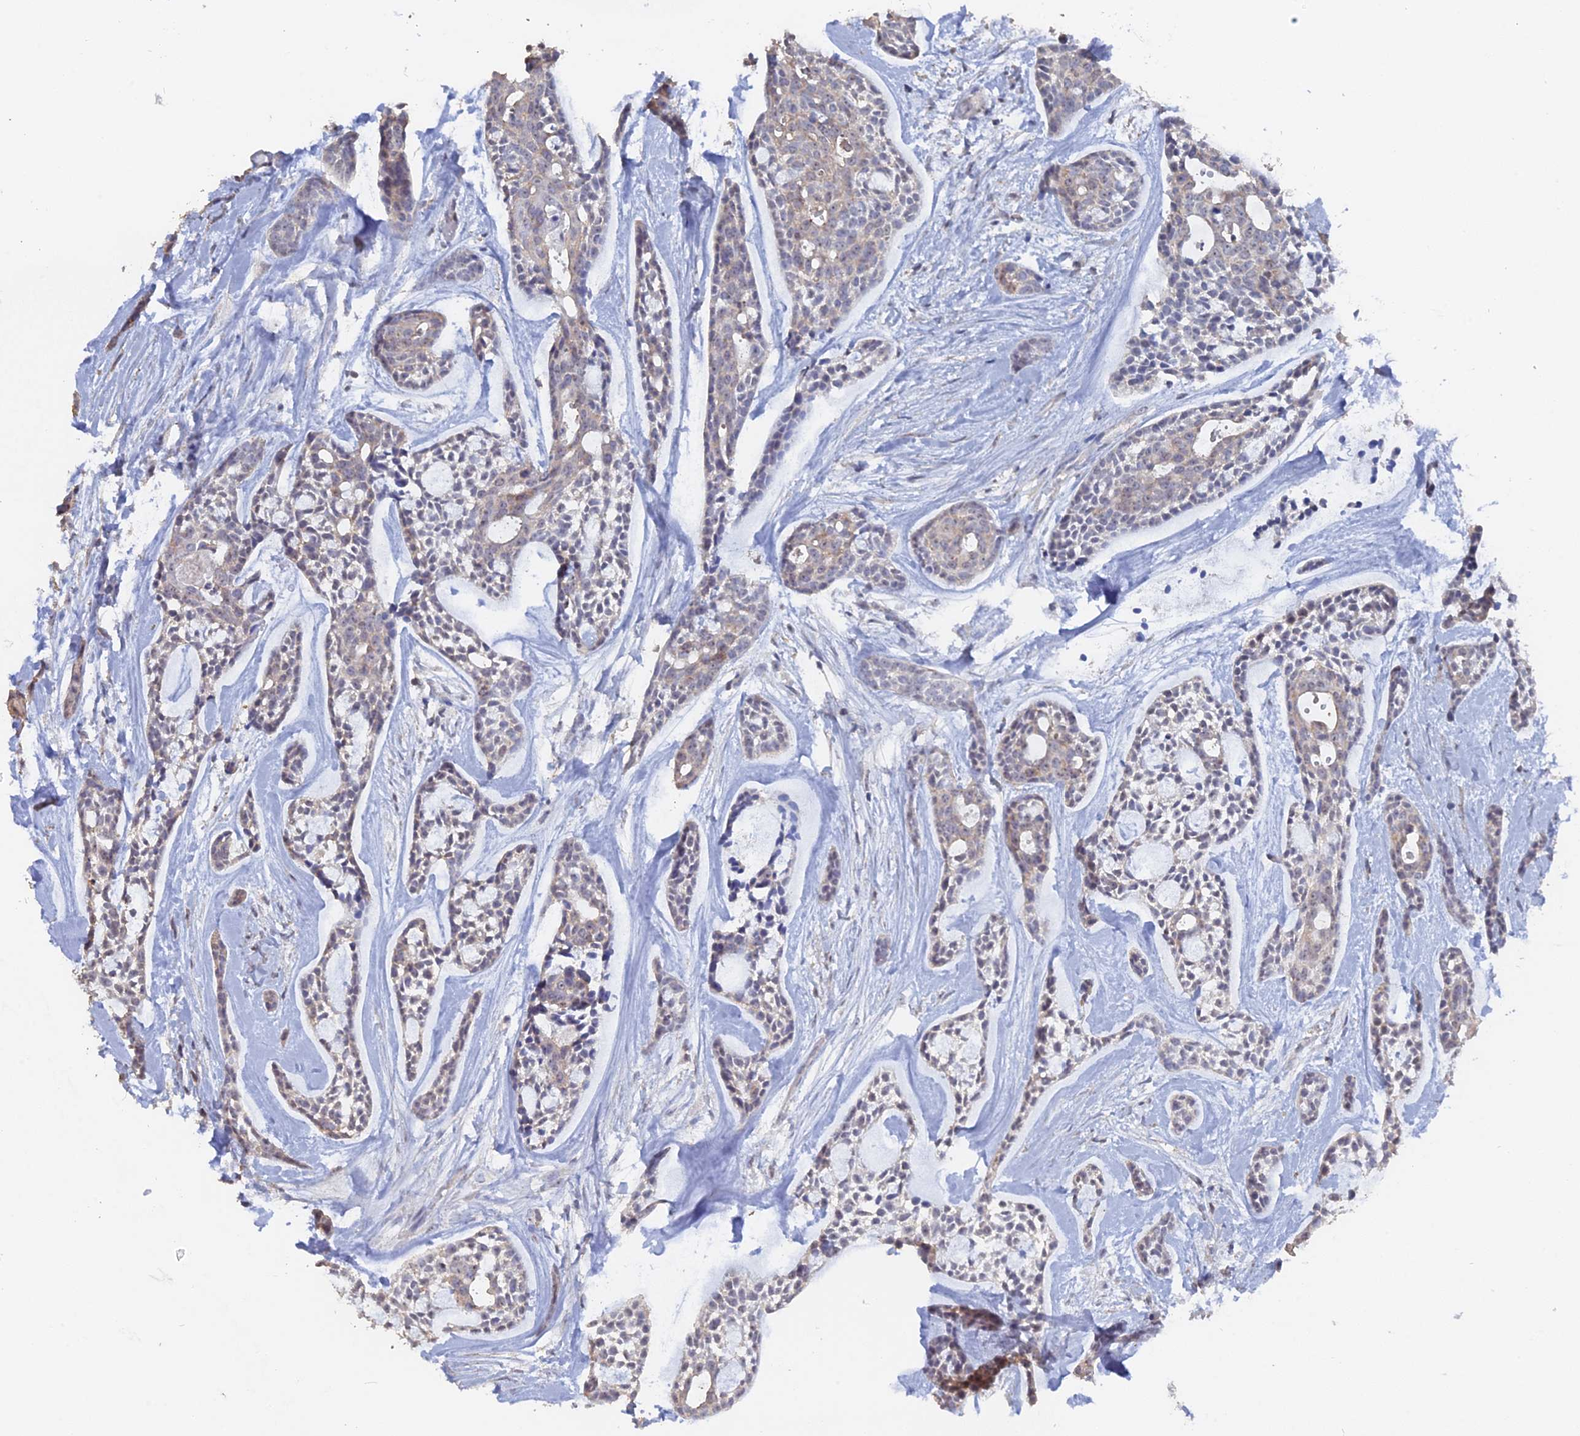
{"staining": {"intensity": "weak", "quantity": "<25%", "location": "cytoplasmic/membranous"}, "tissue": "head and neck cancer", "cell_type": "Tumor cells", "image_type": "cancer", "snomed": [{"axis": "morphology", "description": "Adenocarcinoma, NOS"}, {"axis": "topography", "description": "Subcutis"}, {"axis": "topography", "description": "Head-Neck"}], "caption": "Tumor cells are negative for protein expression in human head and neck cancer (adenocarcinoma).", "gene": "SEMG2", "patient": {"sex": "female", "age": 73}}